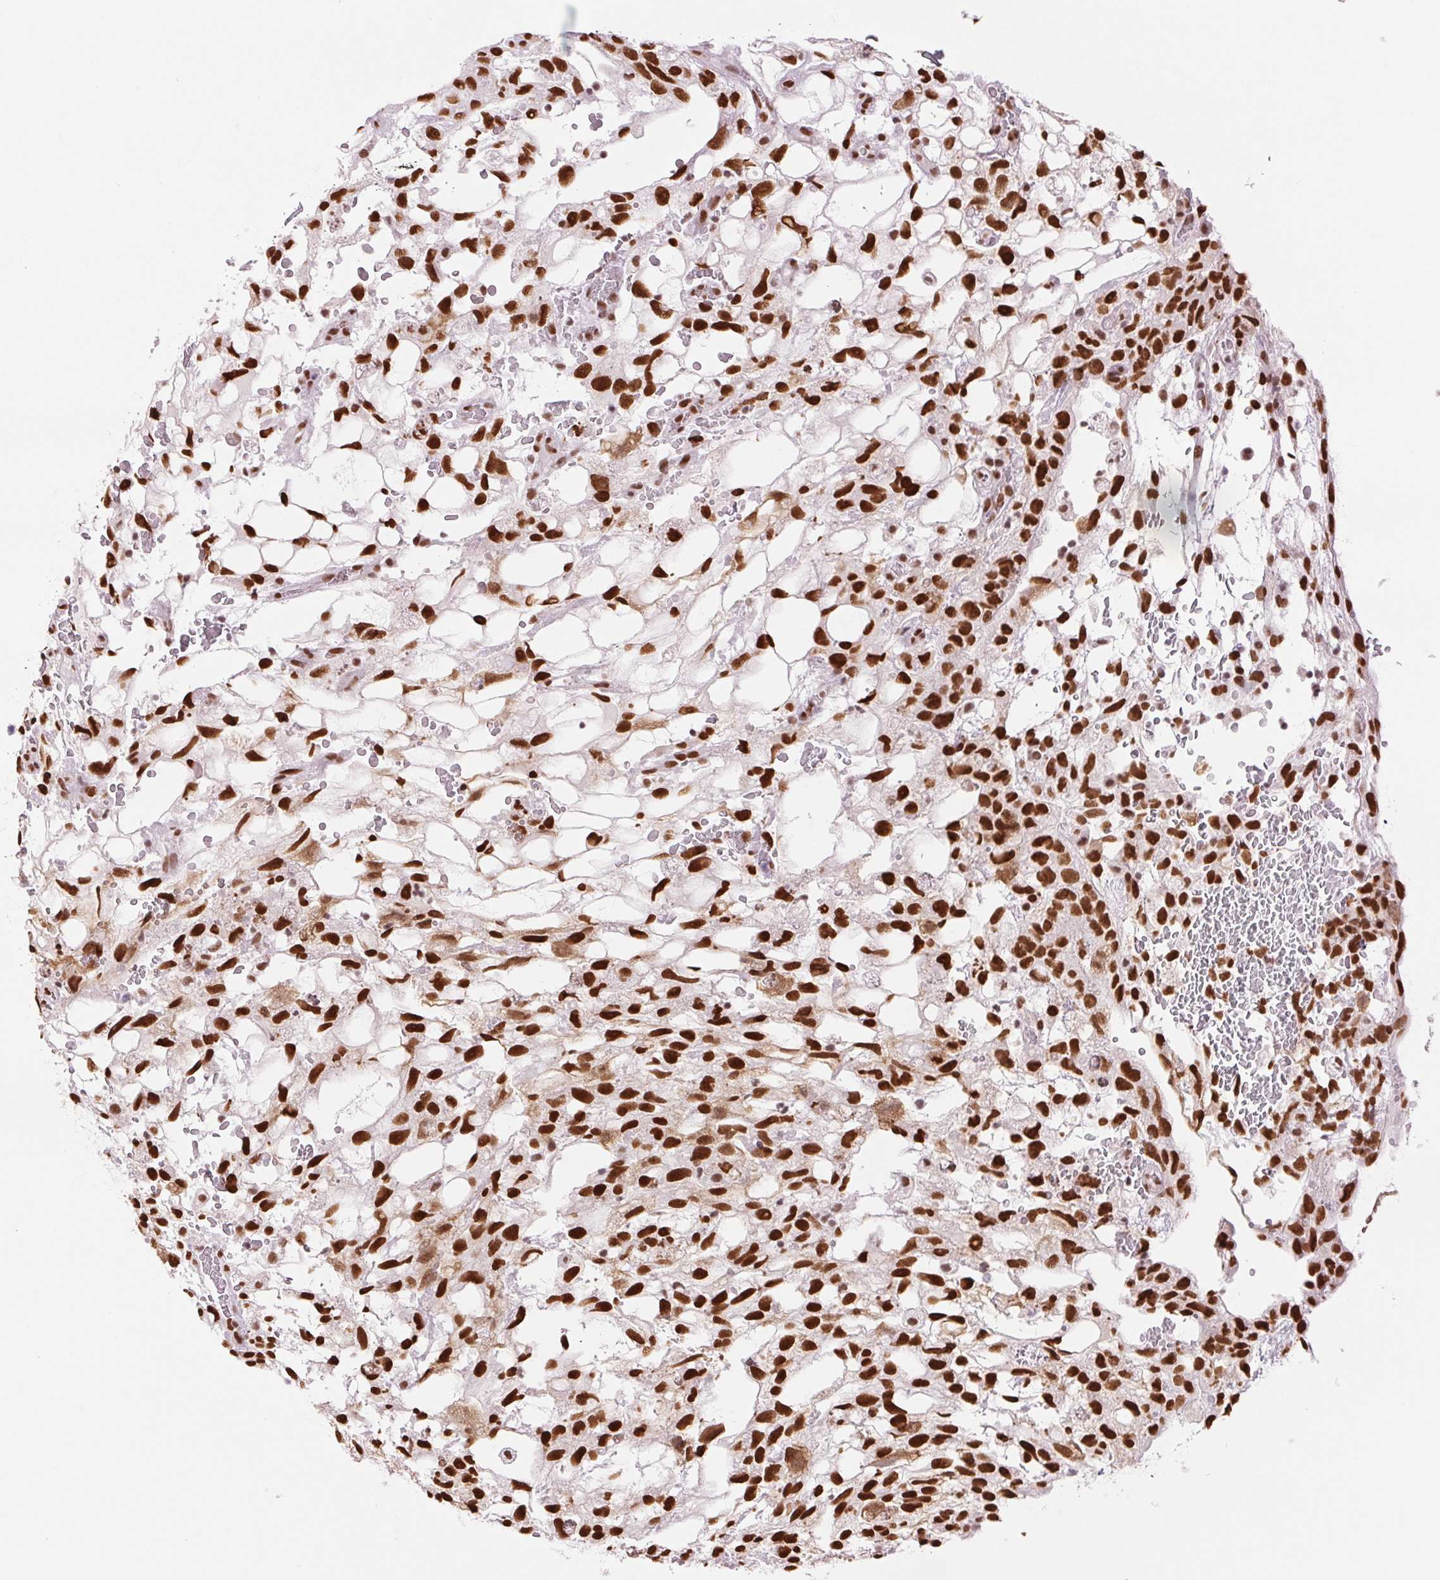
{"staining": {"intensity": "strong", "quantity": ">75%", "location": "nuclear"}, "tissue": "testis cancer", "cell_type": "Tumor cells", "image_type": "cancer", "snomed": [{"axis": "morphology", "description": "Normal tissue, NOS"}, {"axis": "morphology", "description": "Carcinoma, Embryonal, NOS"}, {"axis": "topography", "description": "Testis"}], "caption": "Immunohistochemistry (DAB (3,3'-diaminobenzidine)) staining of human testis embryonal carcinoma exhibits strong nuclear protein positivity in about >75% of tumor cells.", "gene": "ZFR2", "patient": {"sex": "male", "age": 32}}